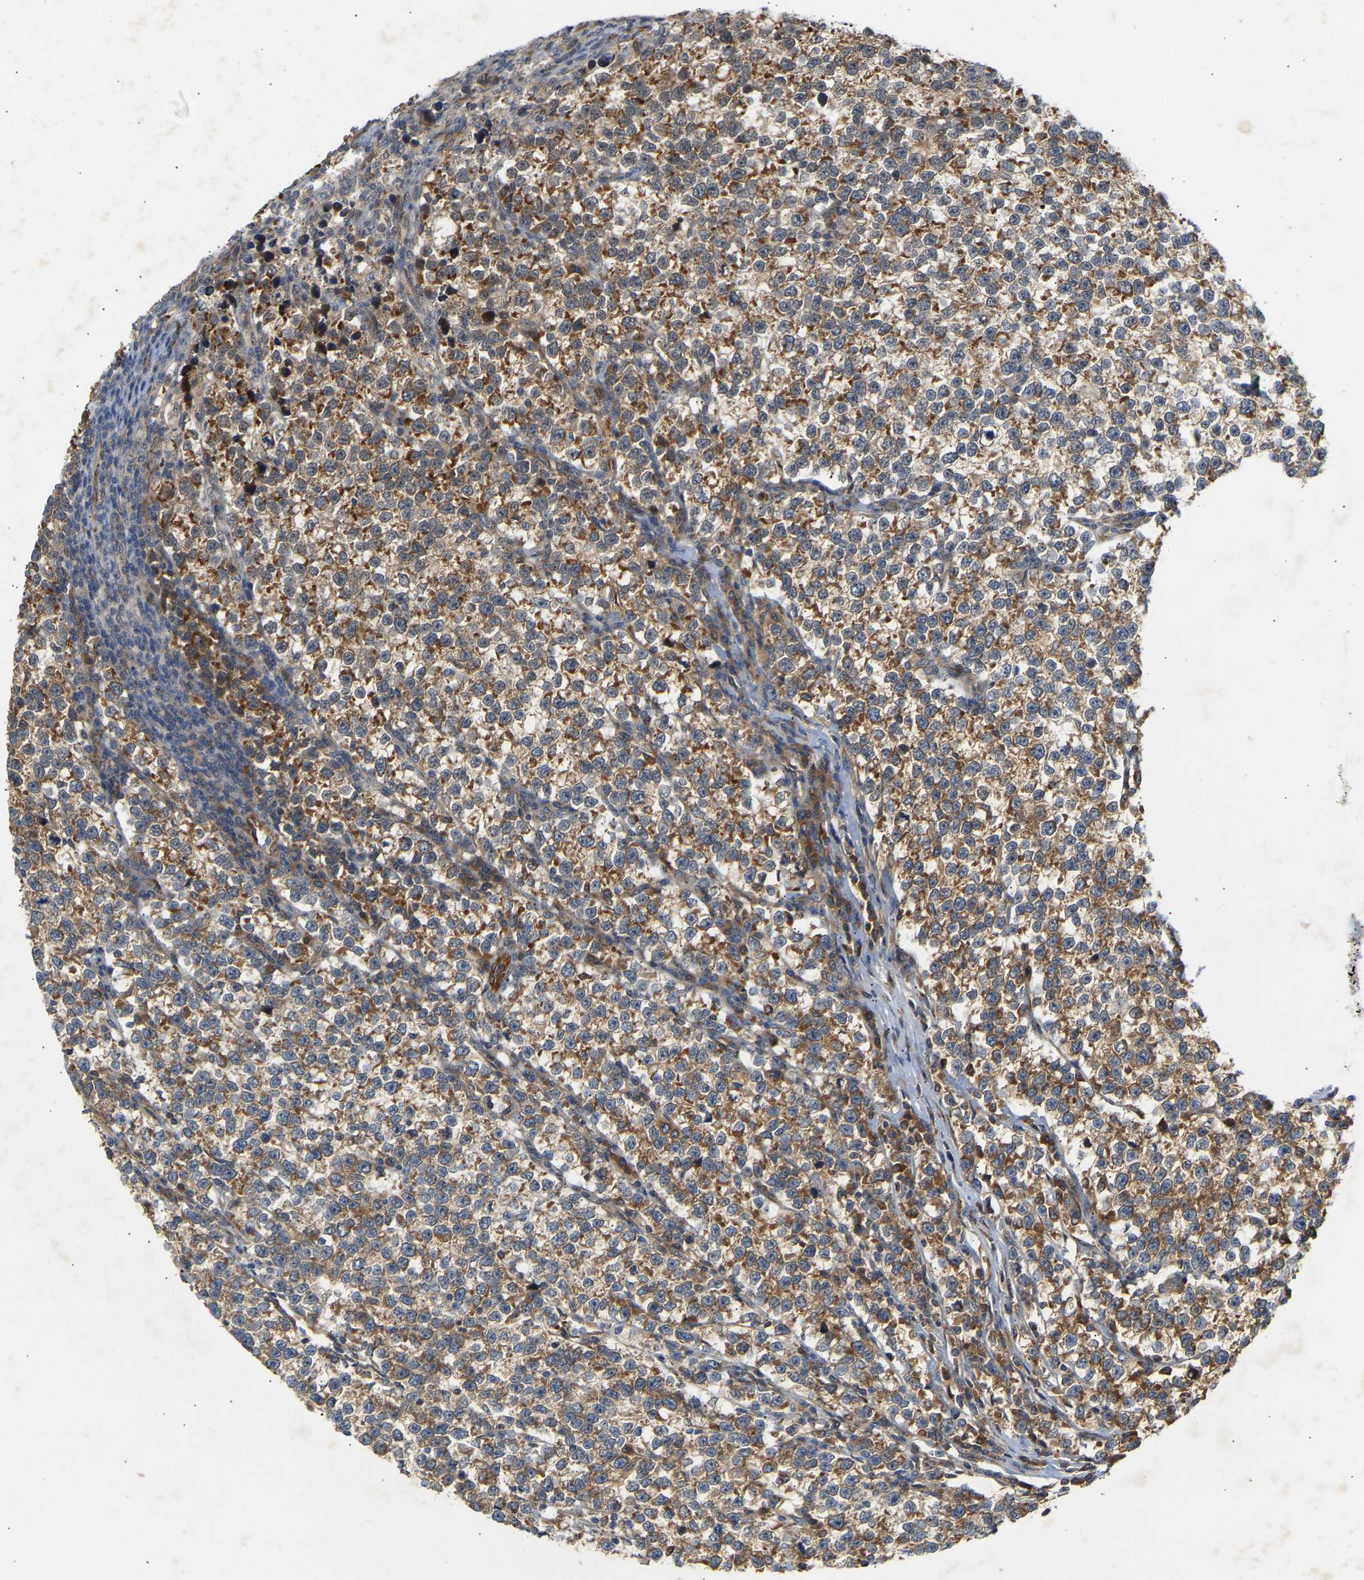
{"staining": {"intensity": "moderate", "quantity": "25%-75%", "location": "cytoplasmic/membranous"}, "tissue": "testis cancer", "cell_type": "Tumor cells", "image_type": "cancer", "snomed": [{"axis": "morphology", "description": "Normal tissue, NOS"}, {"axis": "morphology", "description": "Seminoma, NOS"}, {"axis": "topography", "description": "Testis"}], "caption": "Testis cancer tissue demonstrates moderate cytoplasmic/membranous positivity in approximately 25%-75% of tumor cells (DAB (3,3'-diaminobenzidine) = brown stain, brightfield microscopy at high magnification).", "gene": "PTCD1", "patient": {"sex": "male", "age": 43}}